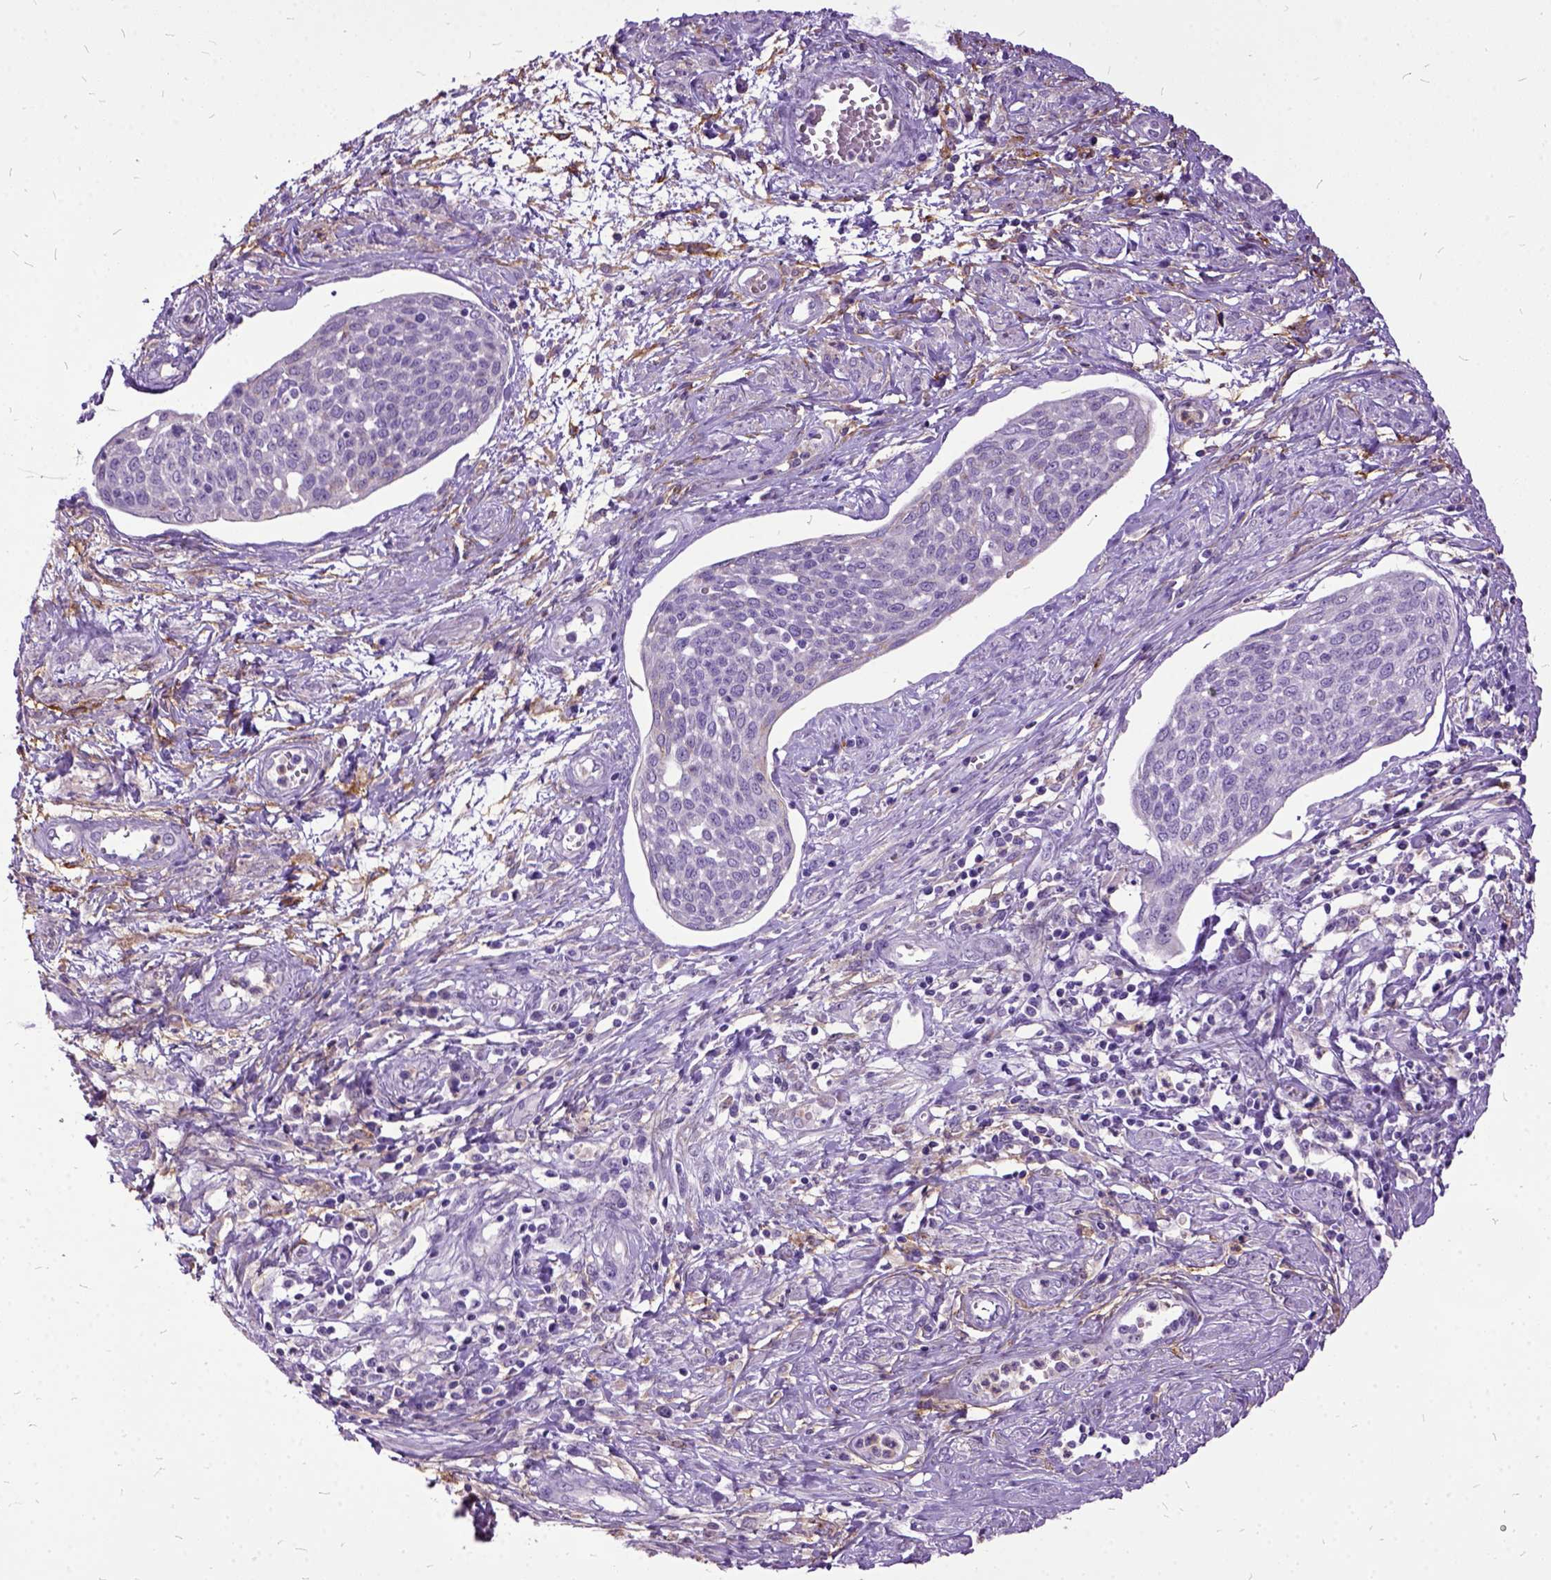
{"staining": {"intensity": "negative", "quantity": "none", "location": "none"}, "tissue": "cervical cancer", "cell_type": "Tumor cells", "image_type": "cancer", "snomed": [{"axis": "morphology", "description": "Squamous cell carcinoma, NOS"}, {"axis": "topography", "description": "Cervix"}], "caption": "Cervical cancer (squamous cell carcinoma) stained for a protein using immunohistochemistry exhibits no staining tumor cells.", "gene": "MME", "patient": {"sex": "female", "age": 34}}